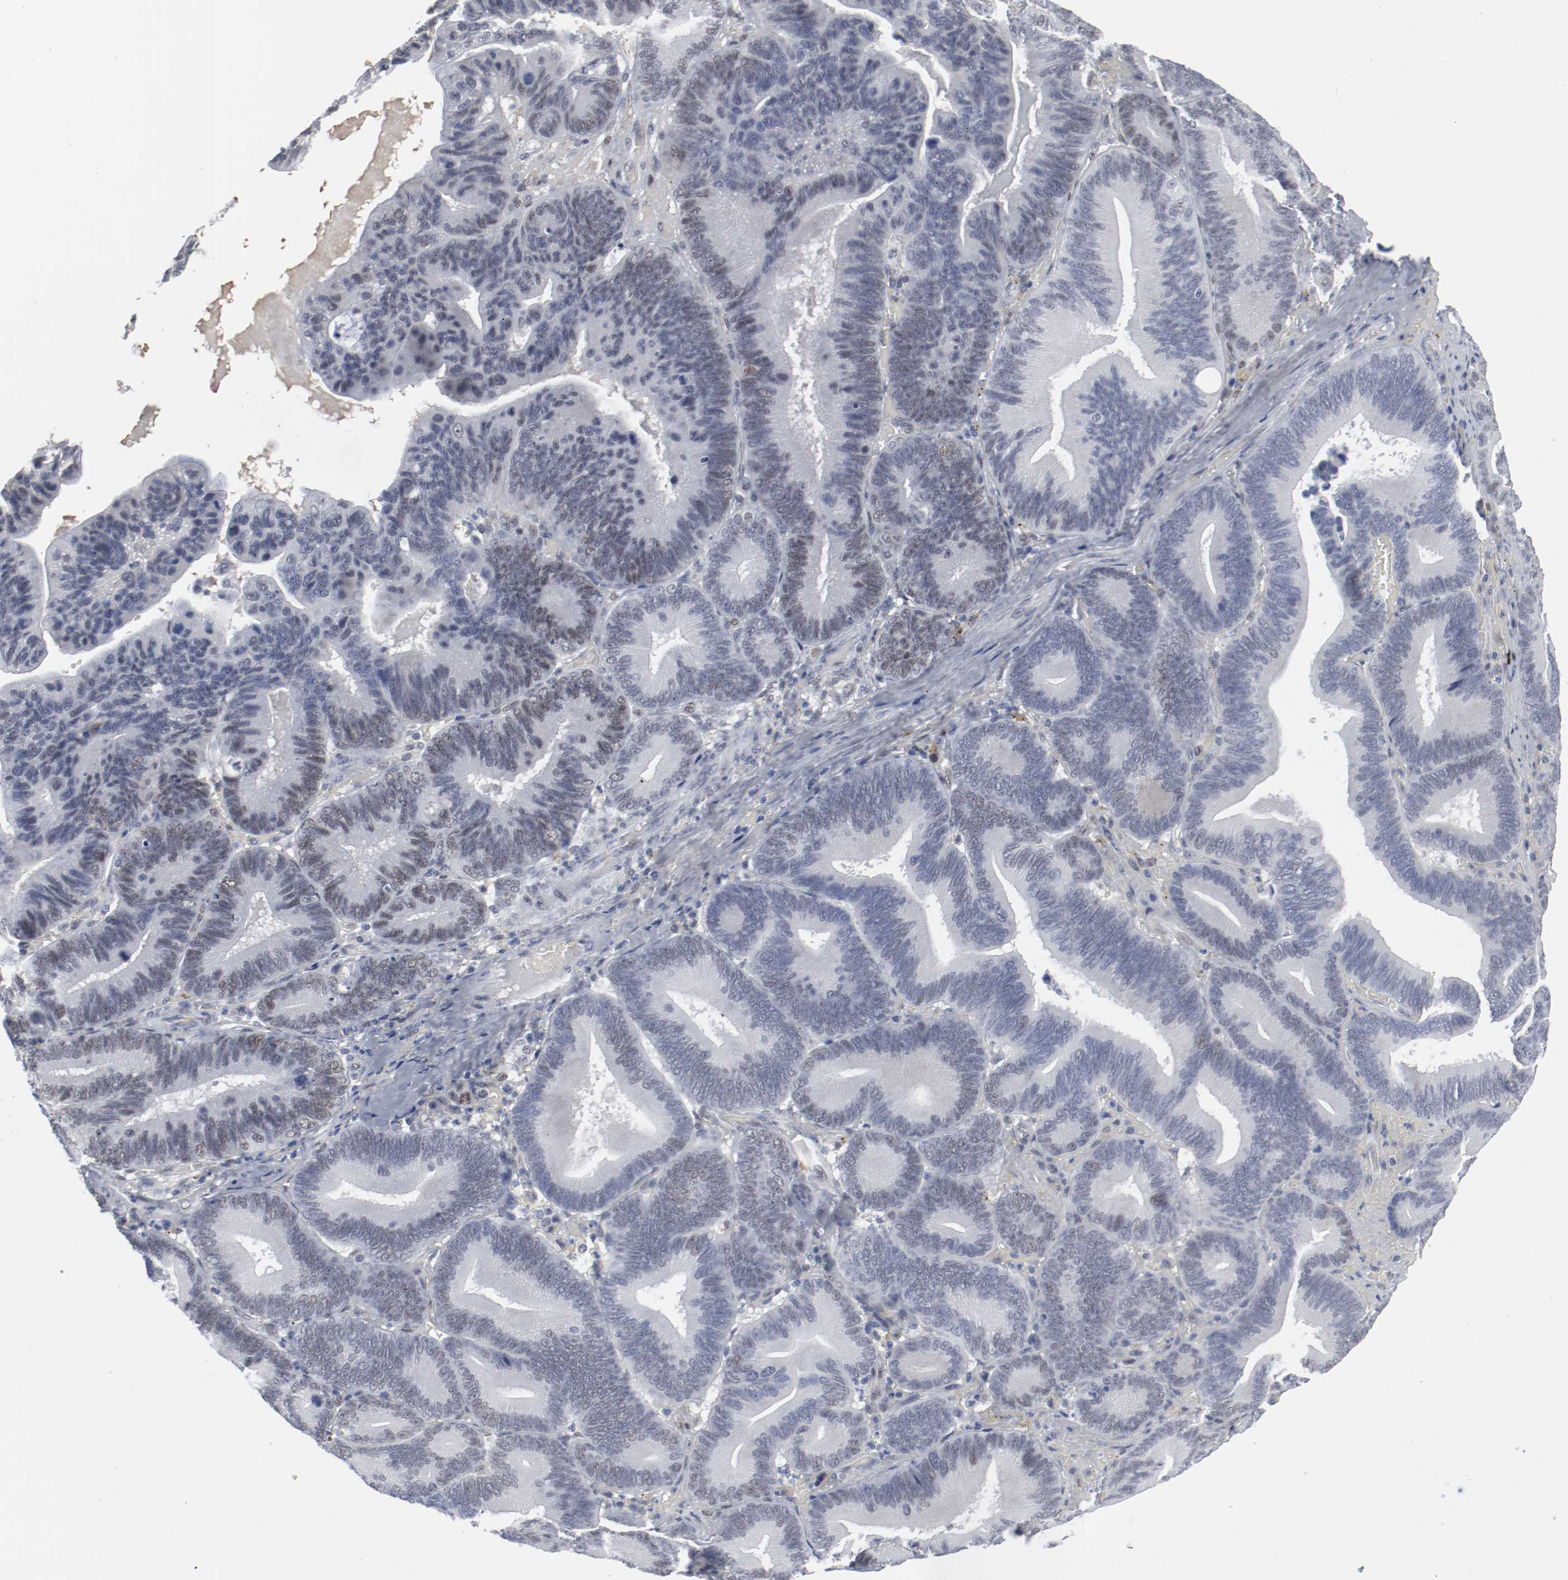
{"staining": {"intensity": "weak", "quantity": "<25%", "location": "nuclear"}, "tissue": "pancreatic cancer", "cell_type": "Tumor cells", "image_type": "cancer", "snomed": [{"axis": "morphology", "description": "Adenocarcinoma, NOS"}, {"axis": "topography", "description": "Pancreas"}], "caption": "DAB immunohistochemical staining of human adenocarcinoma (pancreatic) reveals no significant expression in tumor cells.", "gene": "ATF7", "patient": {"sex": "male", "age": 82}}